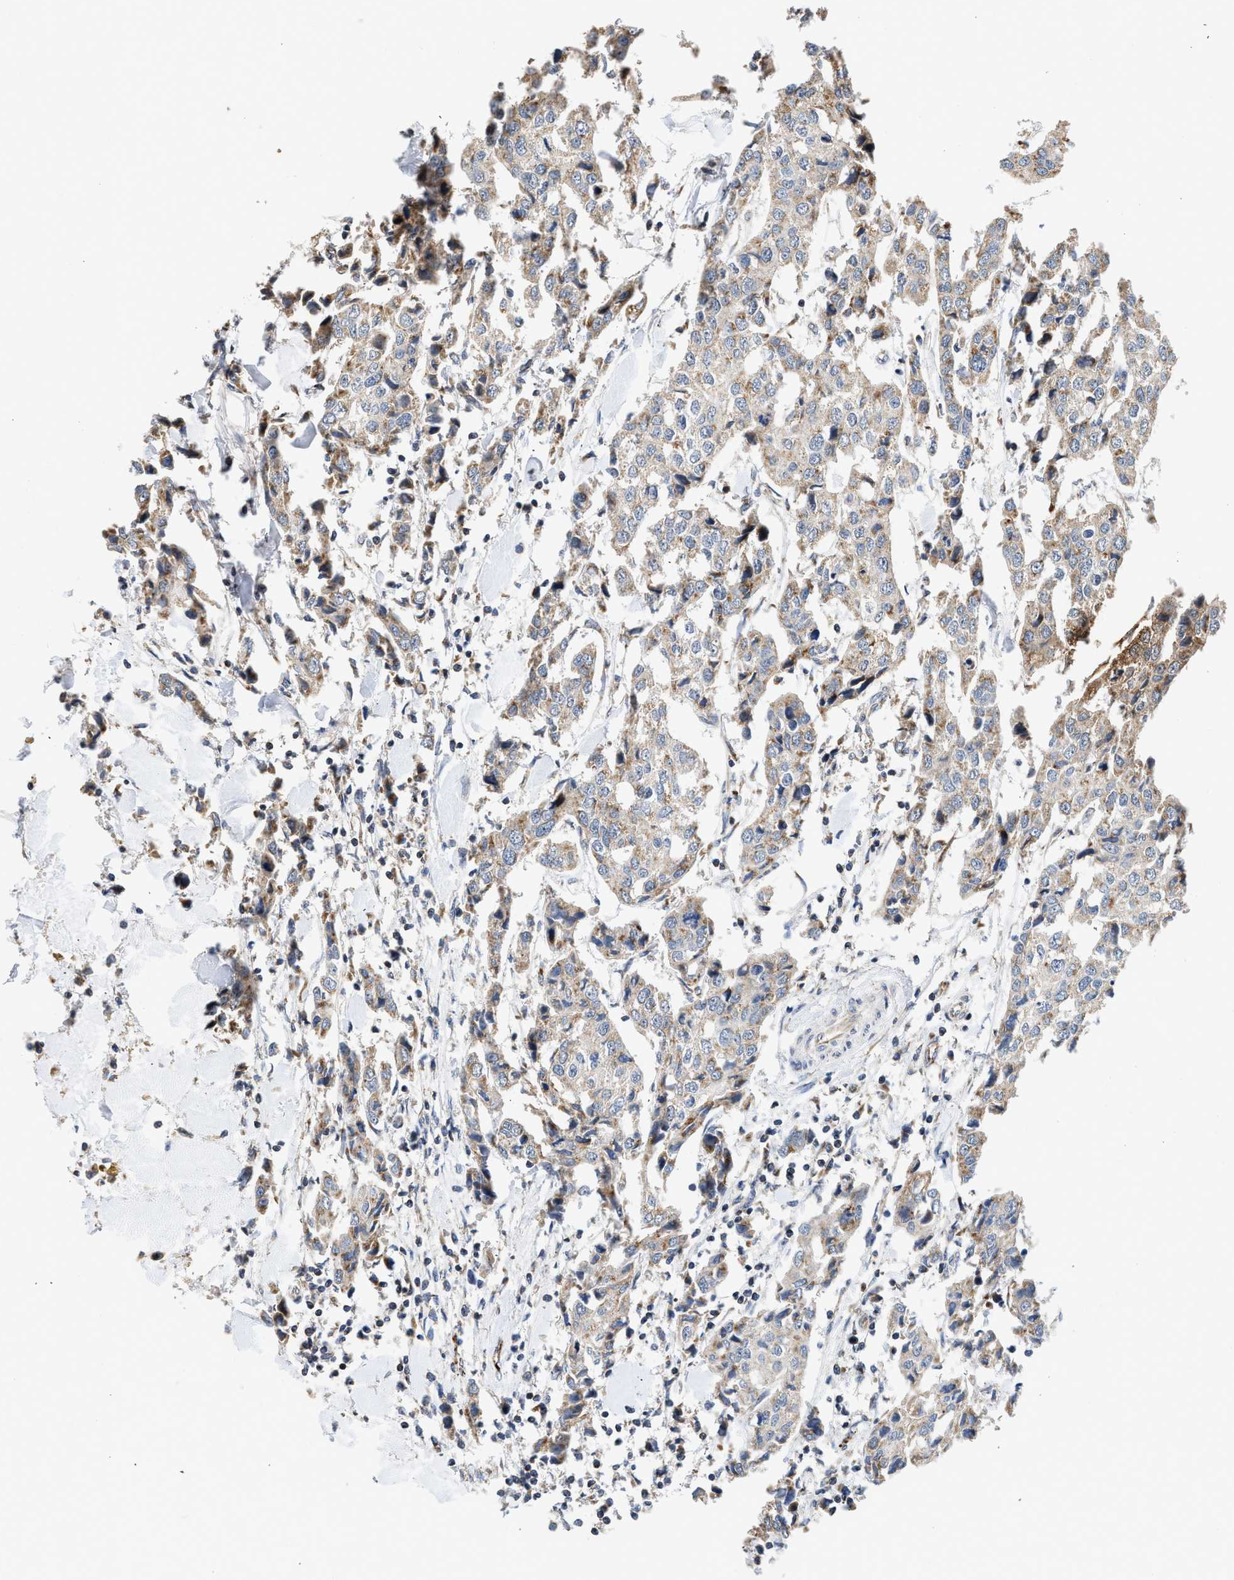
{"staining": {"intensity": "moderate", "quantity": "25%-75%", "location": "cytoplasmic/membranous"}, "tissue": "breast cancer", "cell_type": "Tumor cells", "image_type": "cancer", "snomed": [{"axis": "morphology", "description": "Duct carcinoma"}, {"axis": "topography", "description": "Breast"}], "caption": "The image shows staining of breast cancer, revealing moderate cytoplasmic/membranous protein positivity (brown color) within tumor cells.", "gene": "PIM1", "patient": {"sex": "female", "age": 80}}